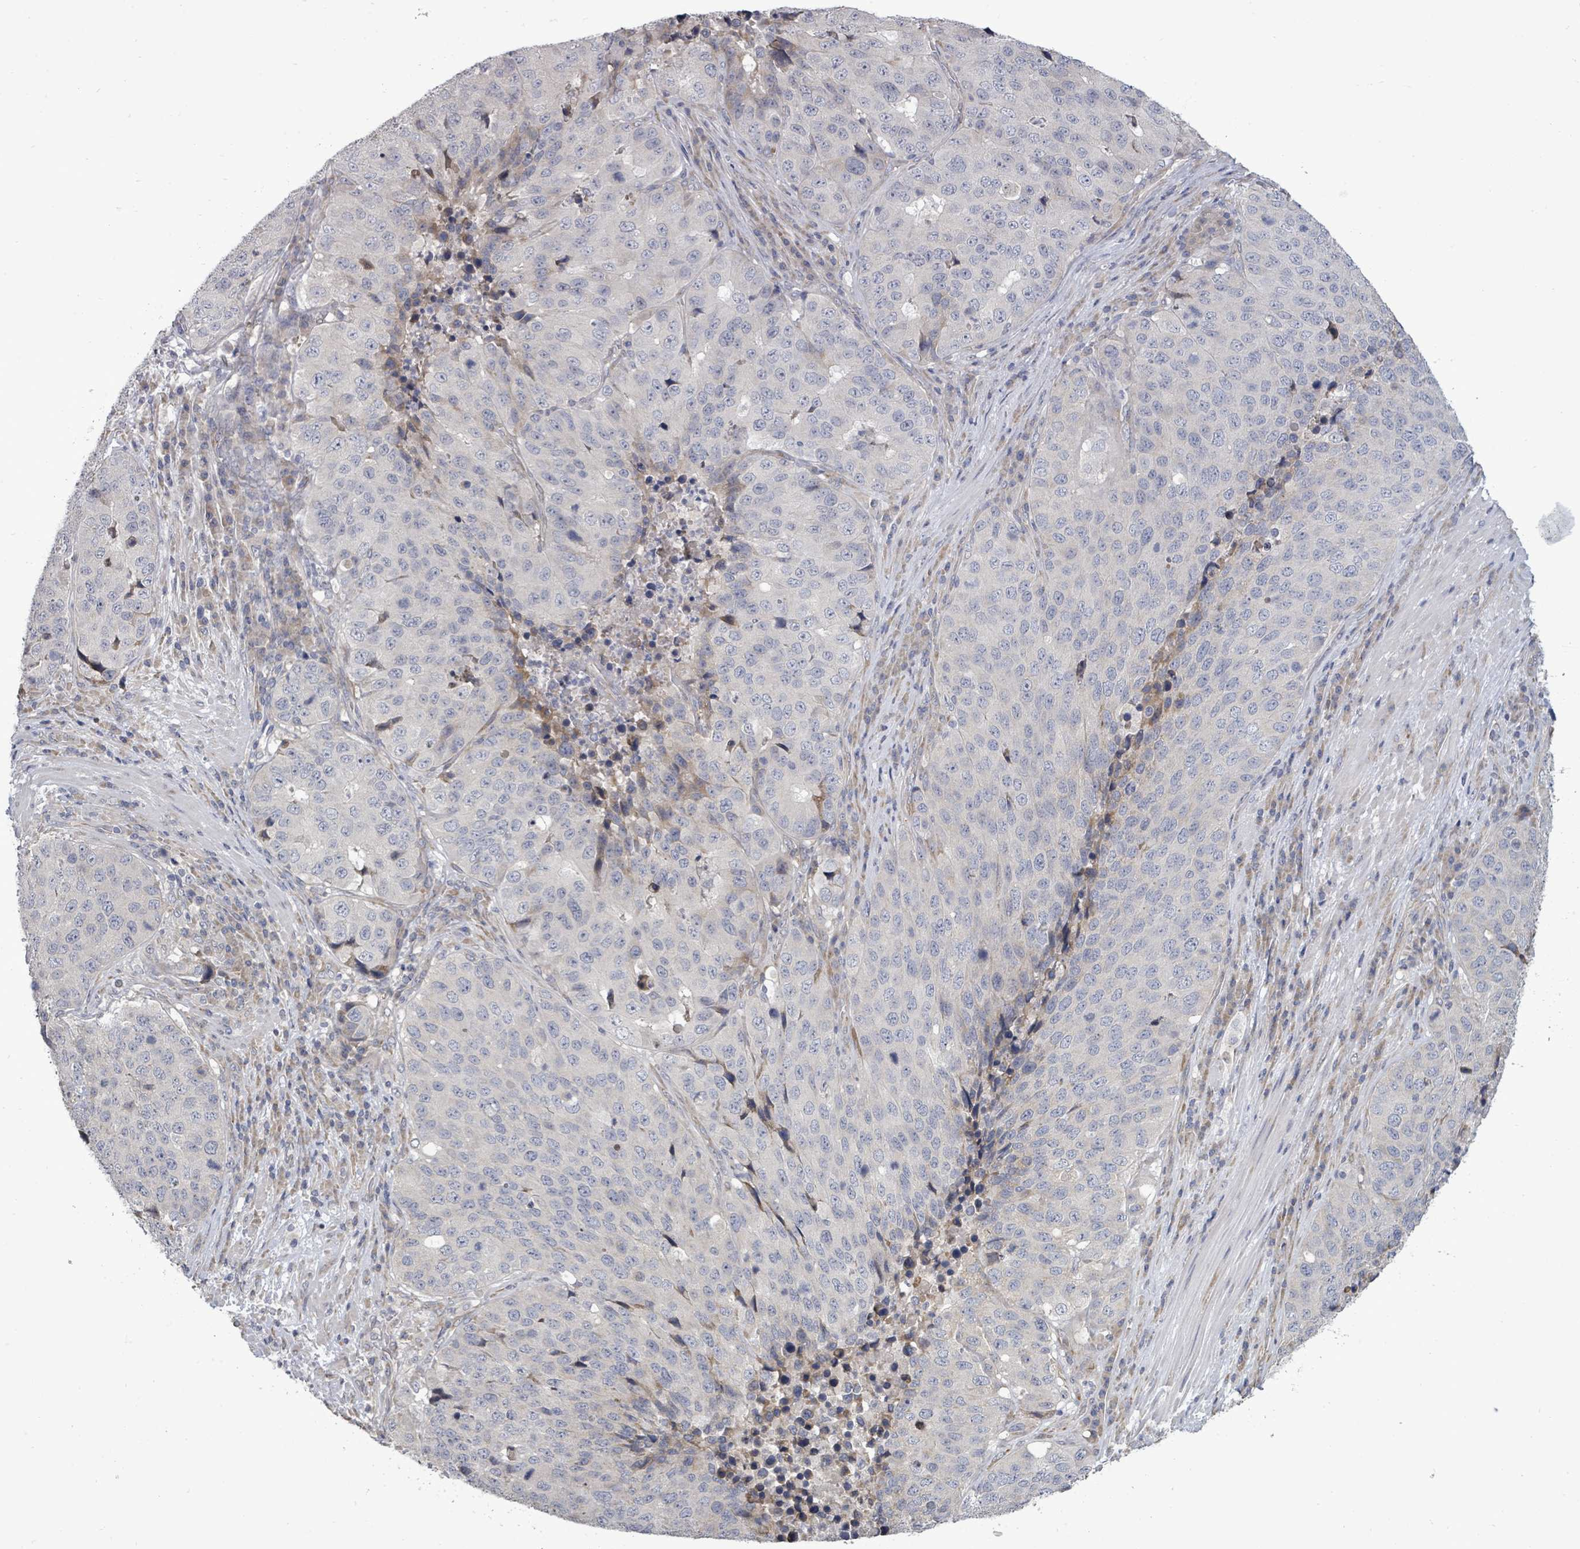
{"staining": {"intensity": "negative", "quantity": "none", "location": "none"}, "tissue": "stomach cancer", "cell_type": "Tumor cells", "image_type": "cancer", "snomed": [{"axis": "morphology", "description": "Adenocarcinoma, NOS"}, {"axis": "topography", "description": "Stomach"}], "caption": "Protein analysis of adenocarcinoma (stomach) displays no significant expression in tumor cells.", "gene": "POMGNT2", "patient": {"sex": "male", "age": 71}}